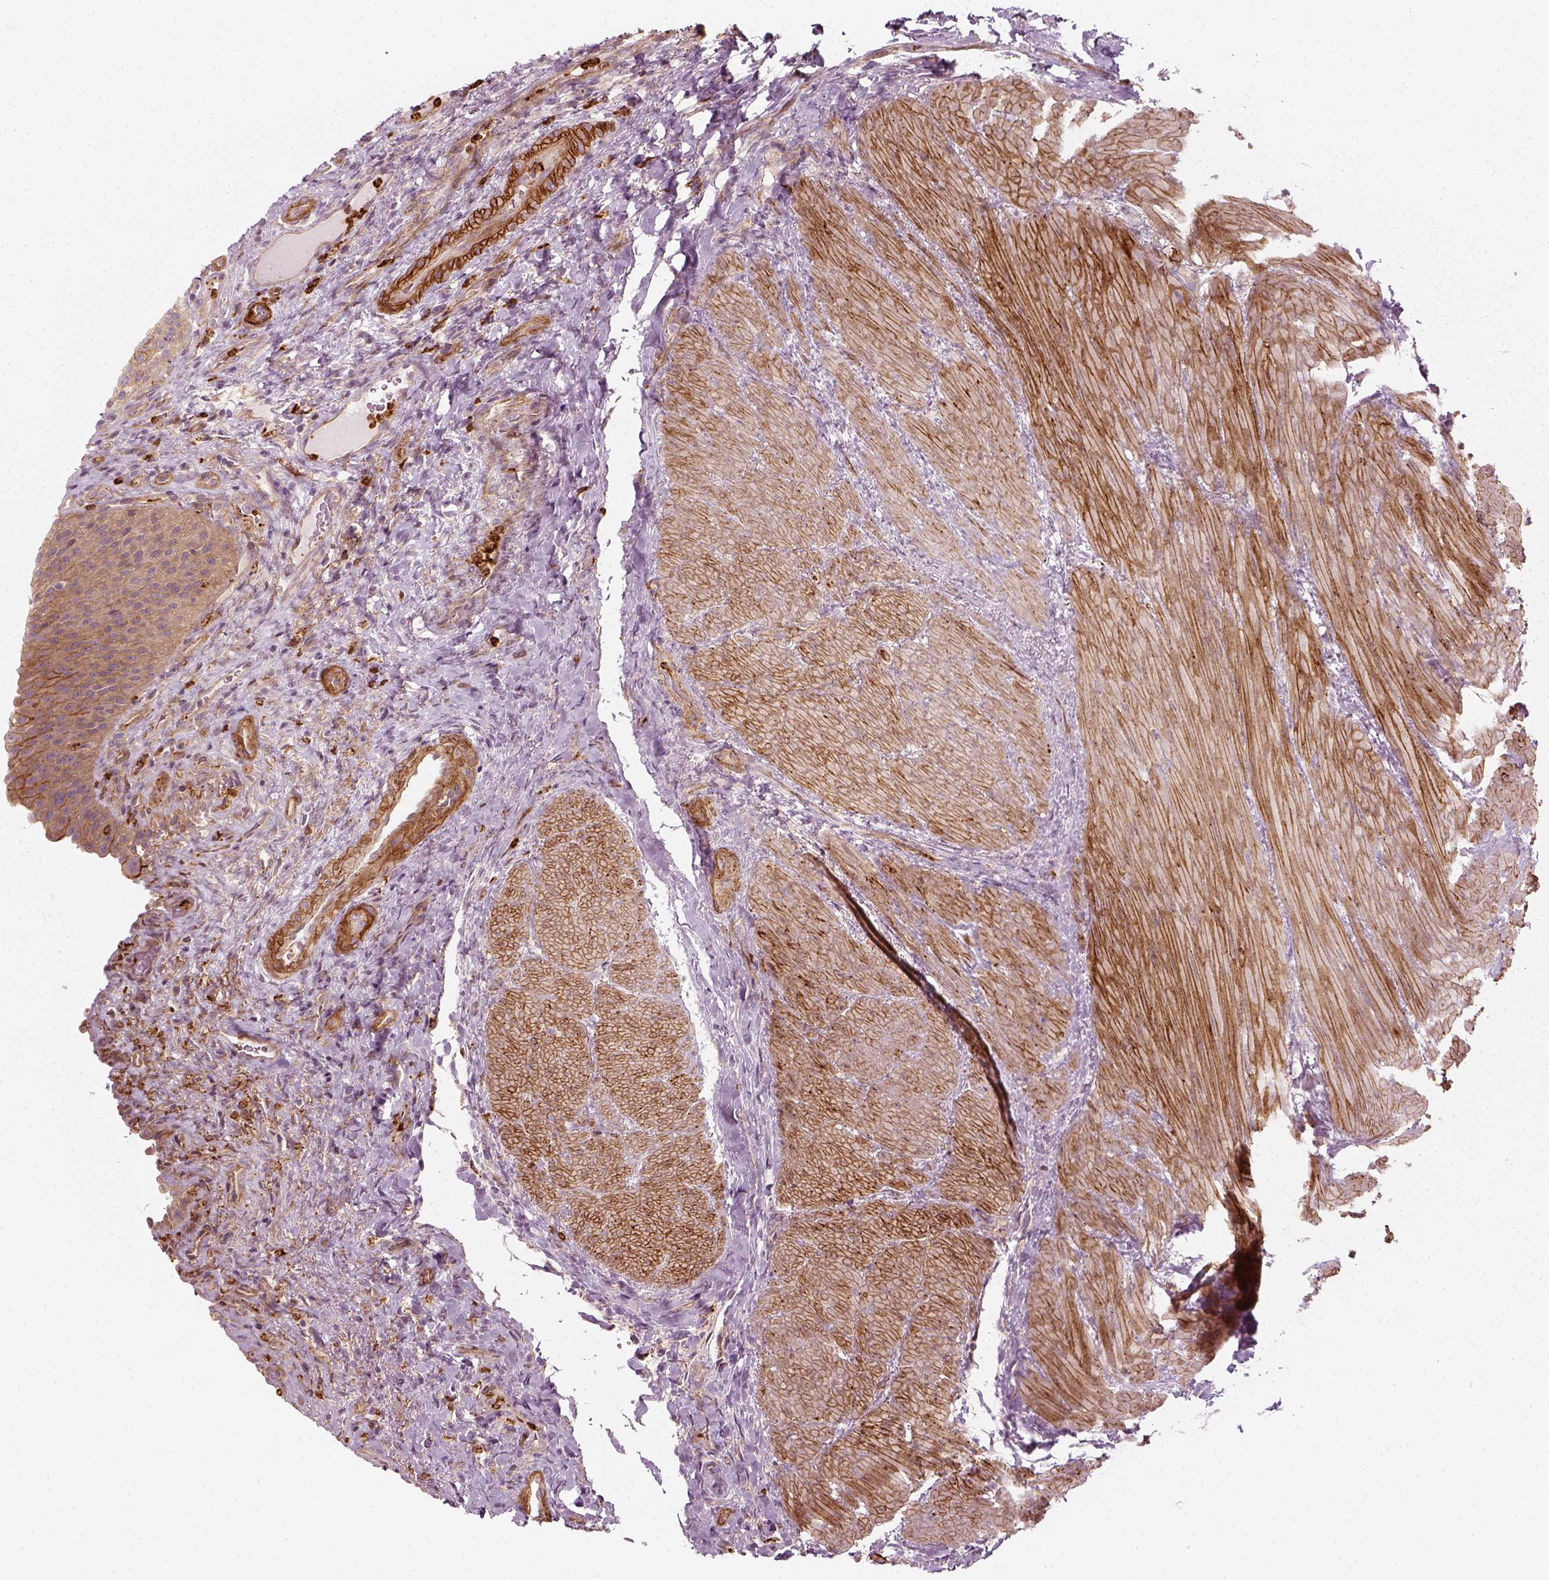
{"staining": {"intensity": "moderate", "quantity": ">75%", "location": "cytoplasmic/membranous"}, "tissue": "urinary bladder", "cell_type": "Urothelial cells", "image_type": "normal", "snomed": [{"axis": "morphology", "description": "Normal tissue, NOS"}, {"axis": "topography", "description": "Urinary bladder"}, {"axis": "topography", "description": "Peripheral nerve tissue"}], "caption": "Immunohistochemical staining of benign urinary bladder demonstrates medium levels of moderate cytoplasmic/membranous positivity in about >75% of urothelial cells.", "gene": "NPTN", "patient": {"sex": "male", "age": 66}}